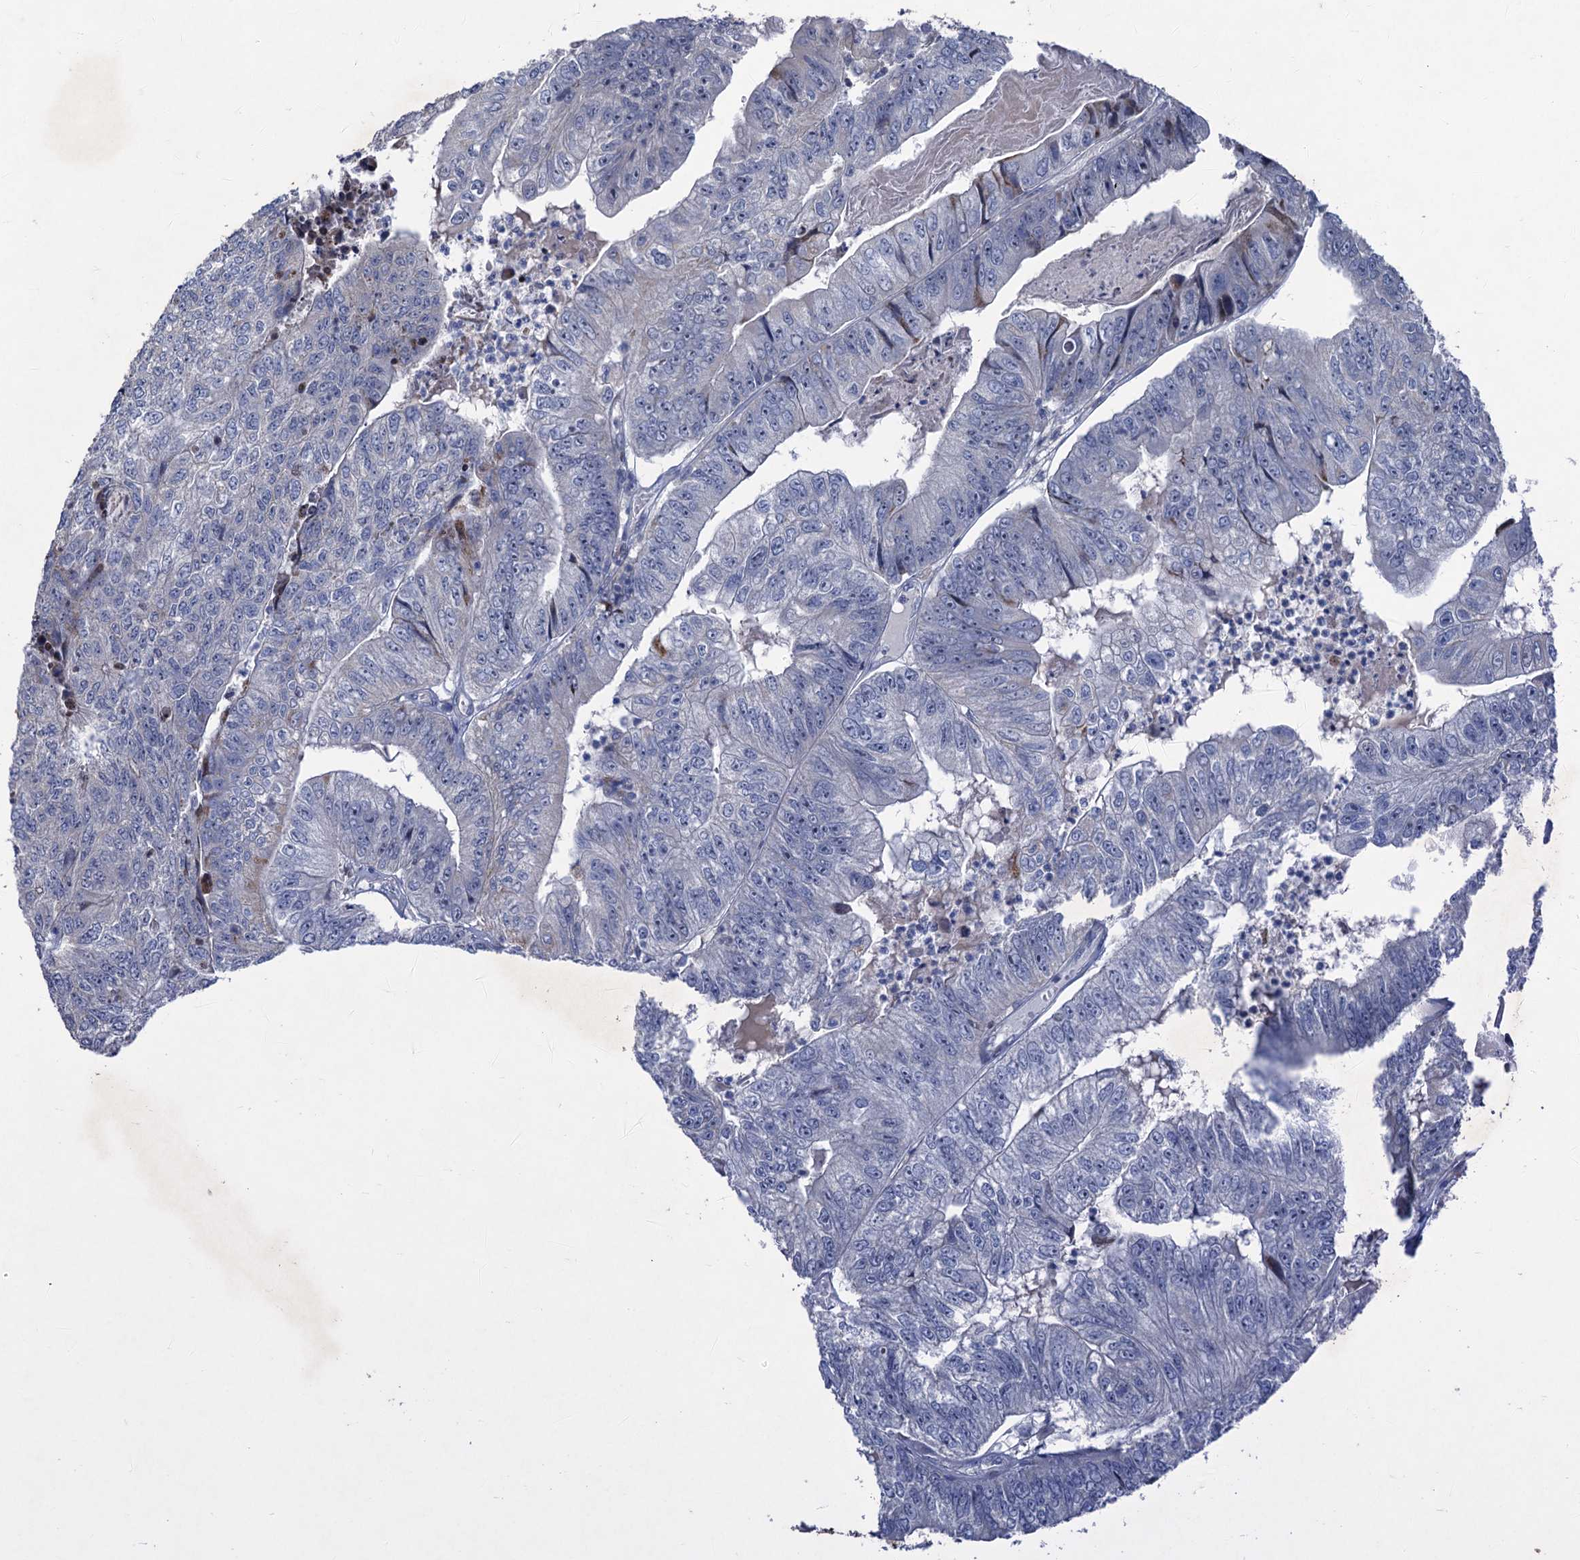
{"staining": {"intensity": "negative", "quantity": "none", "location": "none"}, "tissue": "colorectal cancer", "cell_type": "Tumor cells", "image_type": "cancer", "snomed": [{"axis": "morphology", "description": "Adenocarcinoma, NOS"}, {"axis": "topography", "description": "Colon"}], "caption": "High power microscopy photomicrograph of an immunohistochemistry micrograph of colorectal cancer, revealing no significant staining in tumor cells. (DAB (3,3'-diaminobenzidine) IHC with hematoxylin counter stain).", "gene": "ESYT3", "patient": {"sex": "female", "age": 67}}